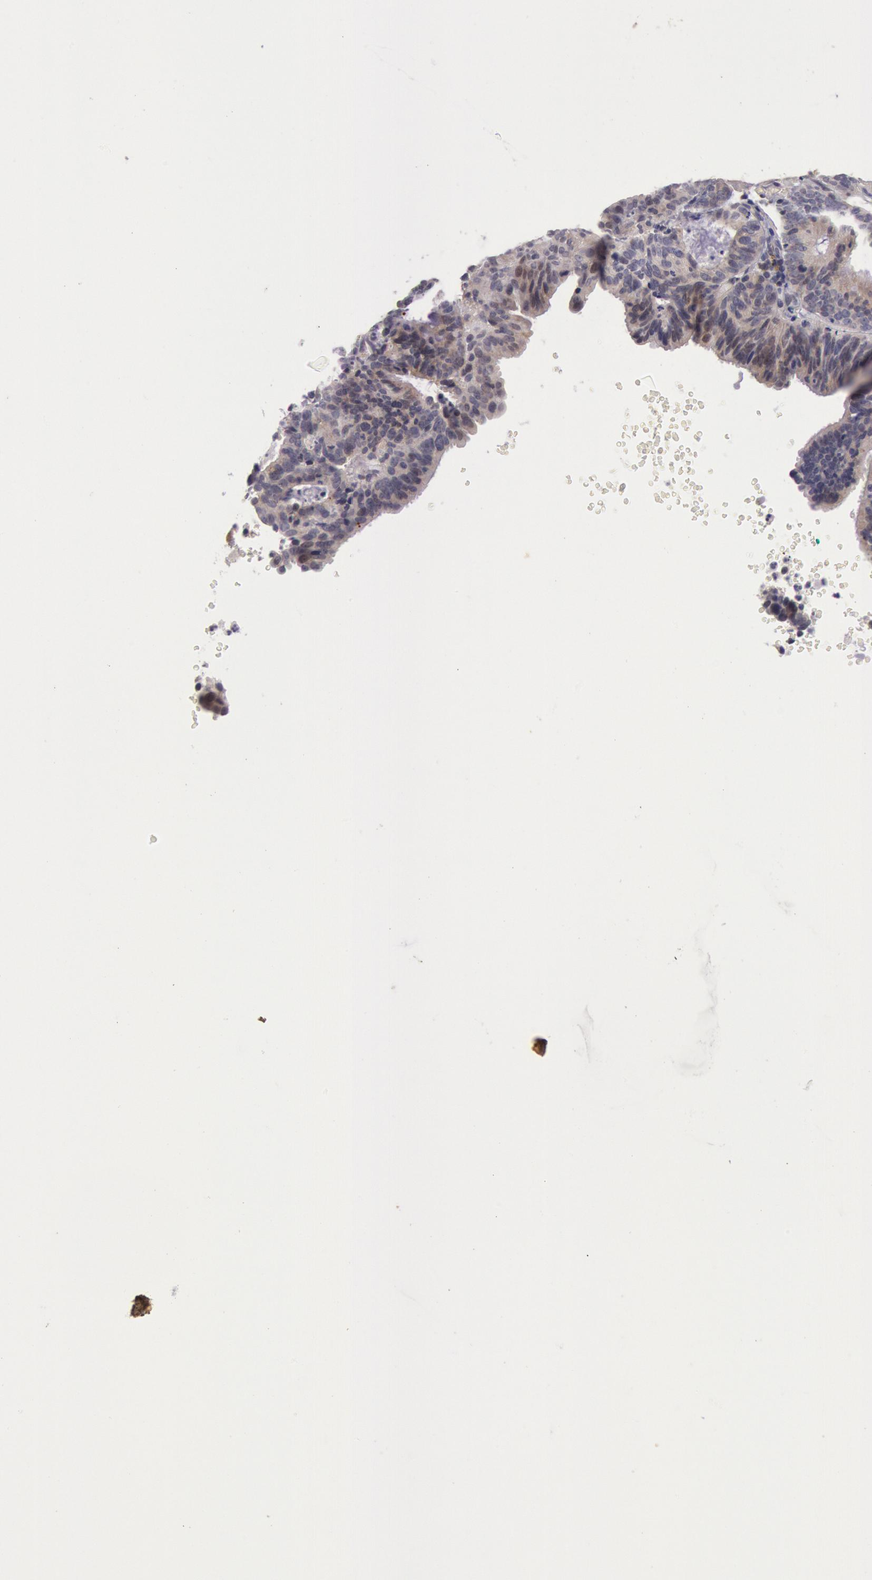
{"staining": {"intensity": "weak", "quantity": ">75%", "location": "cytoplasmic/membranous"}, "tissue": "ovarian cancer", "cell_type": "Tumor cells", "image_type": "cancer", "snomed": [{"axis": "morphology", "description": "Carcinoma, endometroid"}, {"axis": "topography", "description": "Ovary"}], "caption": "A photomicrograph showing weak cytoplasmic/membranous positivity in approximately >75% of tumor cells in ovarian cancer (endometroid carcinoma), as visualized by brown immunohistochemical staining.", "gene": "TRIB2", "patient": {"sex": "female", "age": 52}}